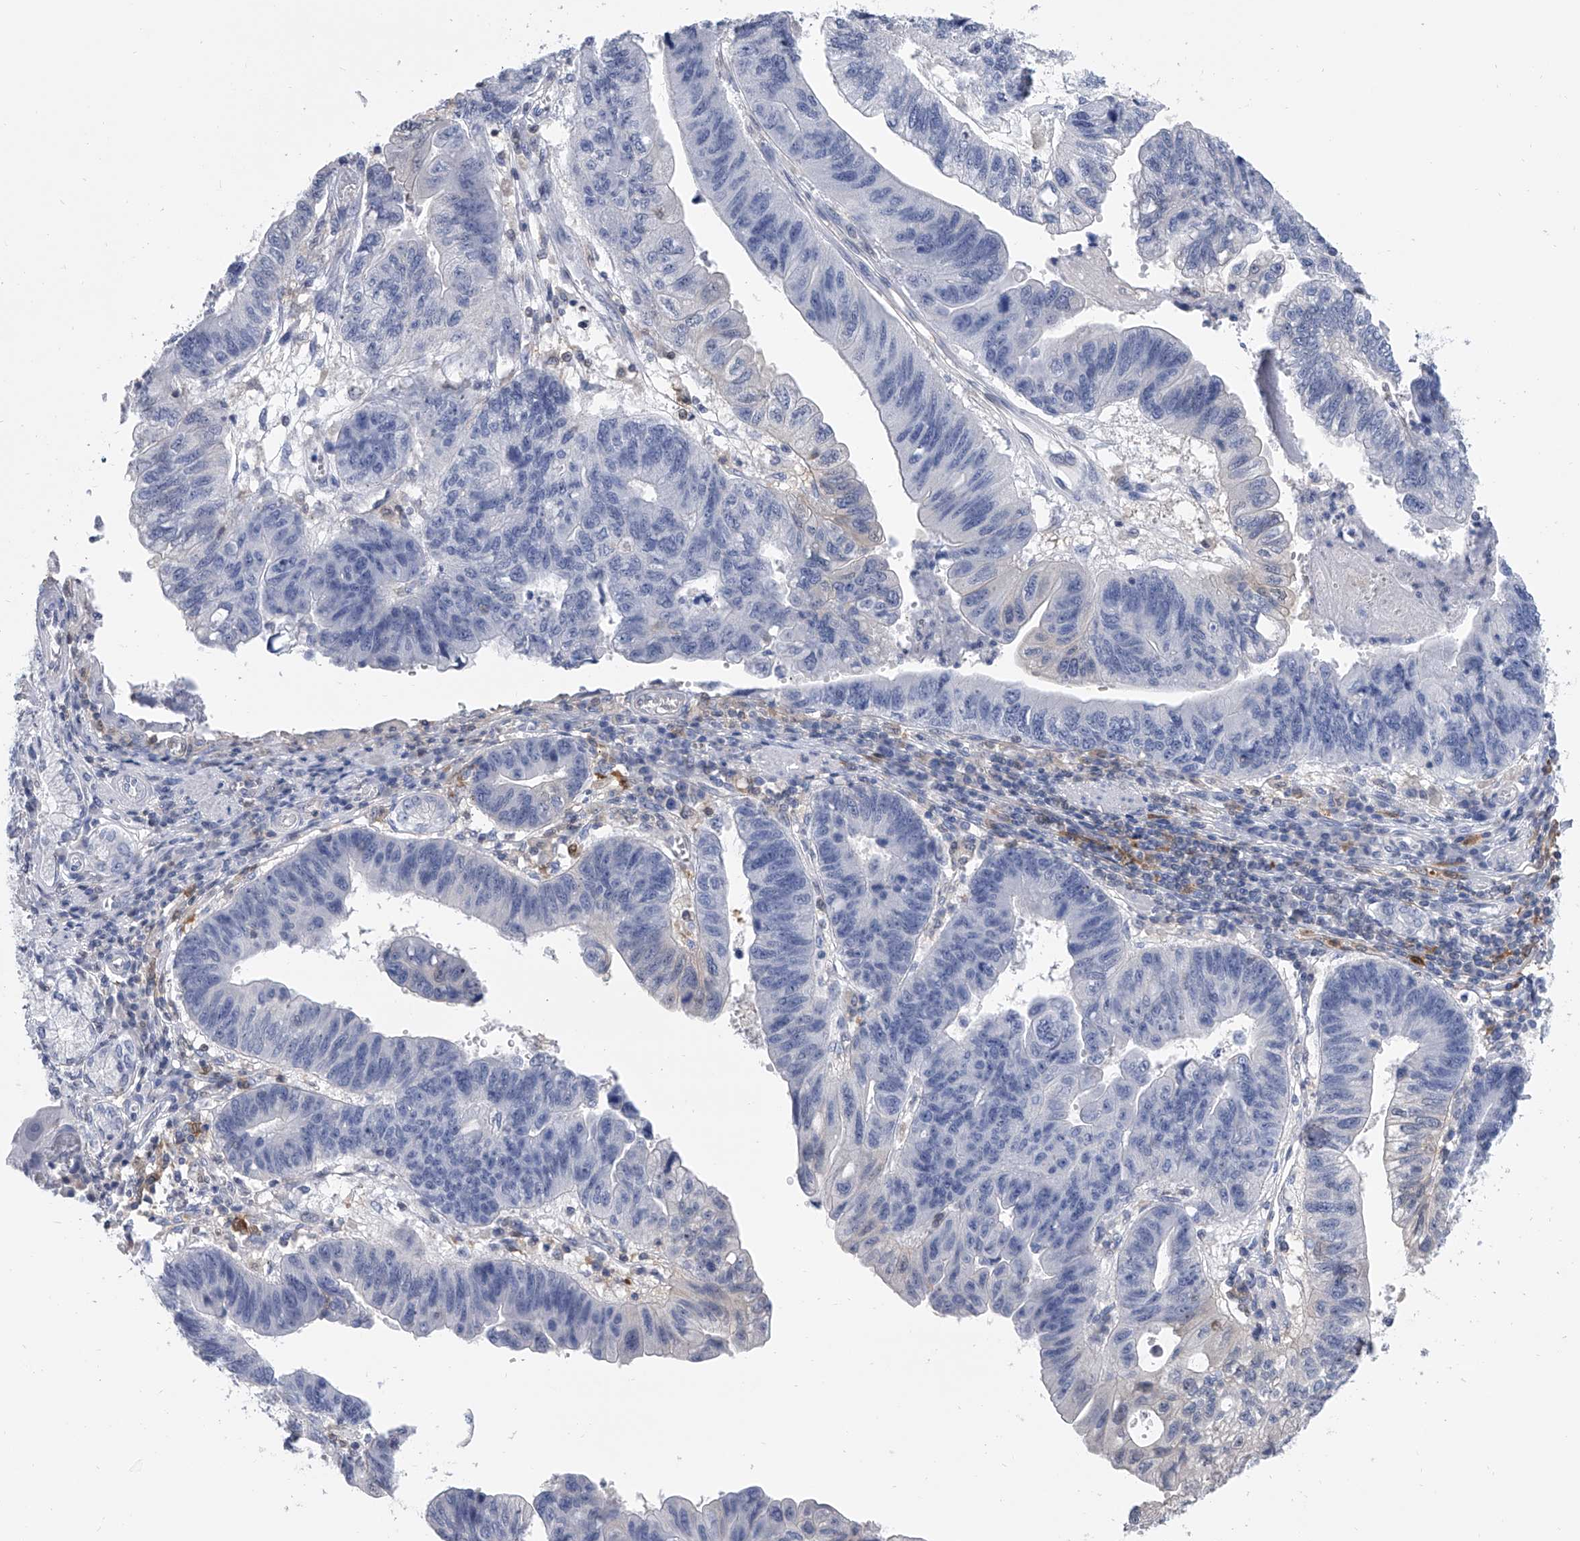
{"staining": {"intensity": "negative", "quantity": "none", "location": "none"}, "tissue": "stomach cancer", "cell_type": "Tumor cells", "image_type": "cancer", "snomed": [{"axis": "morphology", "description": "Adenocarcinoma, NOS"}, {"axis": "topography", "description": "Stomach"}], "caption": "Human stomach cancer (adenocarcinoma) stained for a protein using immunohistochemistry (IHC) shows no staining in tumor cells.", "gene": "SERPINB9", "patient": {"sex": "male", "age": 59}}